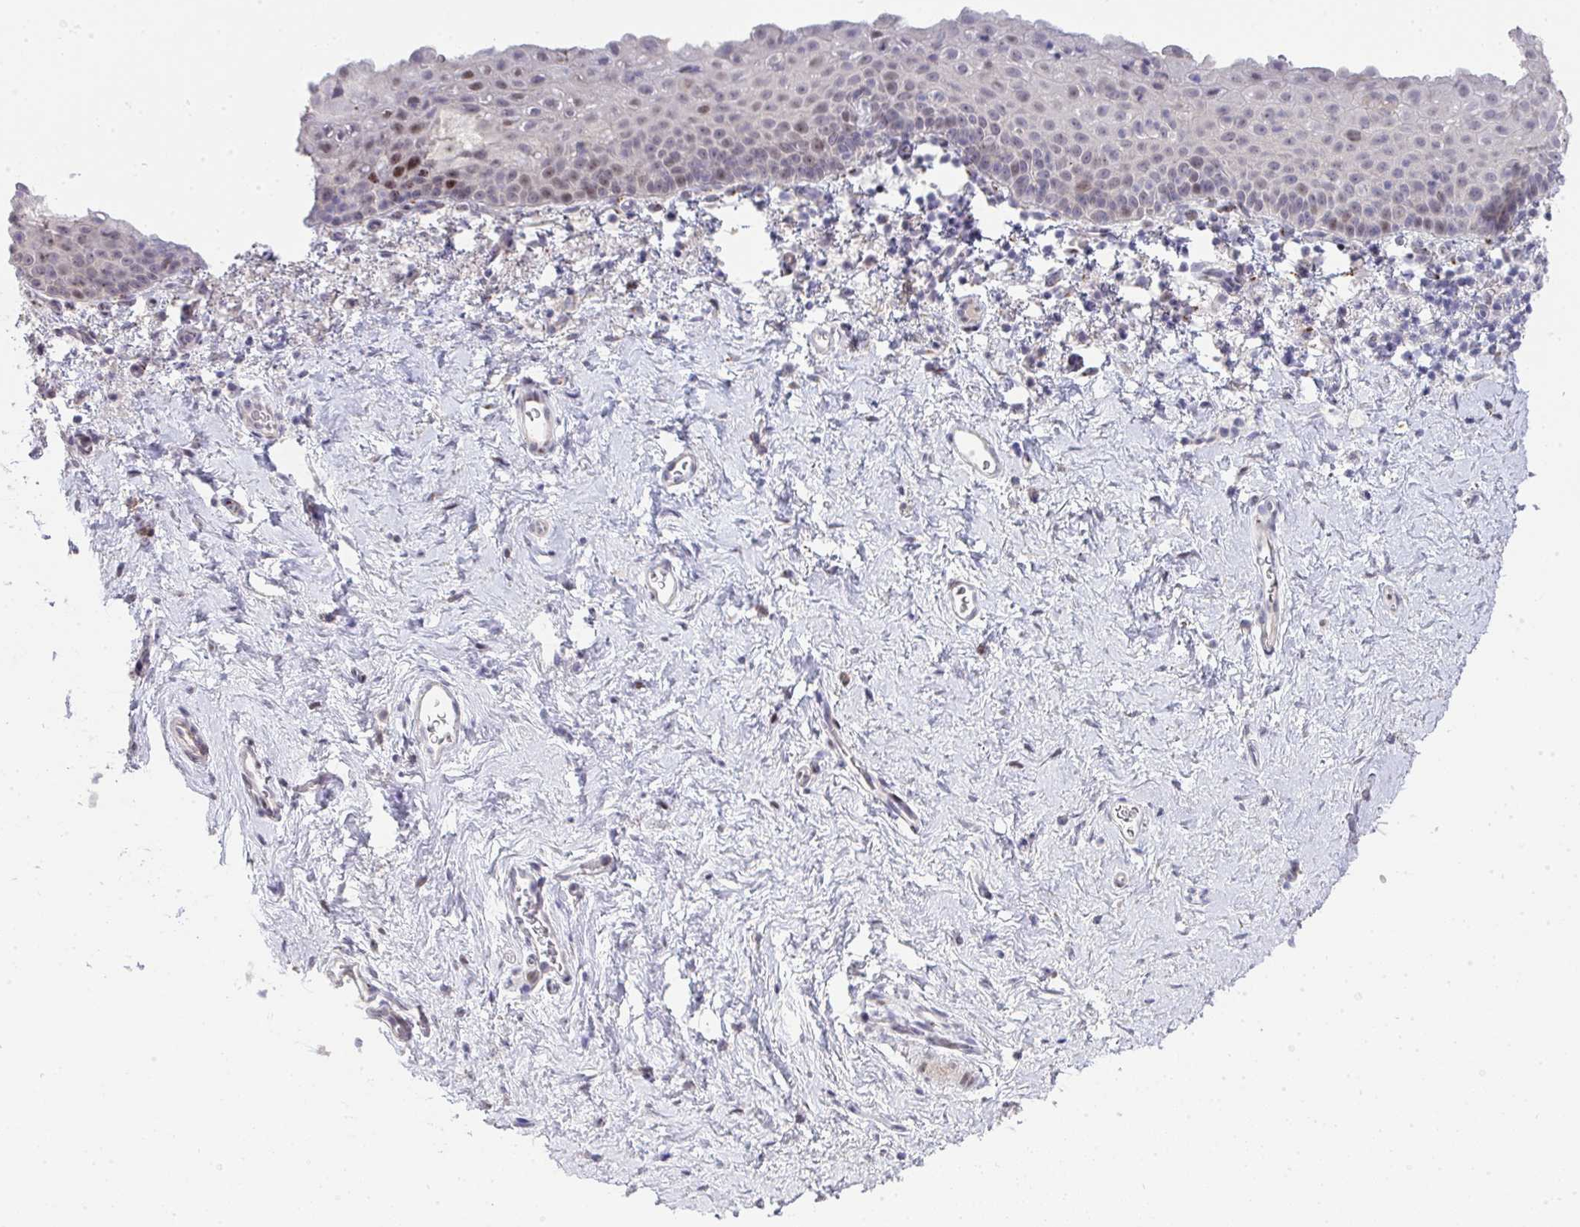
{"staining": {"intensity": "strong", "quantity": "<25%", "location": "nuclear"}, "tissue": "vagina", "cell_type": "Squamous epithelial cells", "image_type": "normal", "snomed": [{"axis": "morphology", "description": "Normal tissue, NOS"}, {"axis": "topography", "description": "Vagina"}], "caption": "About <25% of squamous epithelial cells in benign vagina display strong nuclear protein positivity as visualized by brown immunohistochemical staining.", "gene": "GALNT16", "patient": {"sex": "female", "age": 61}}